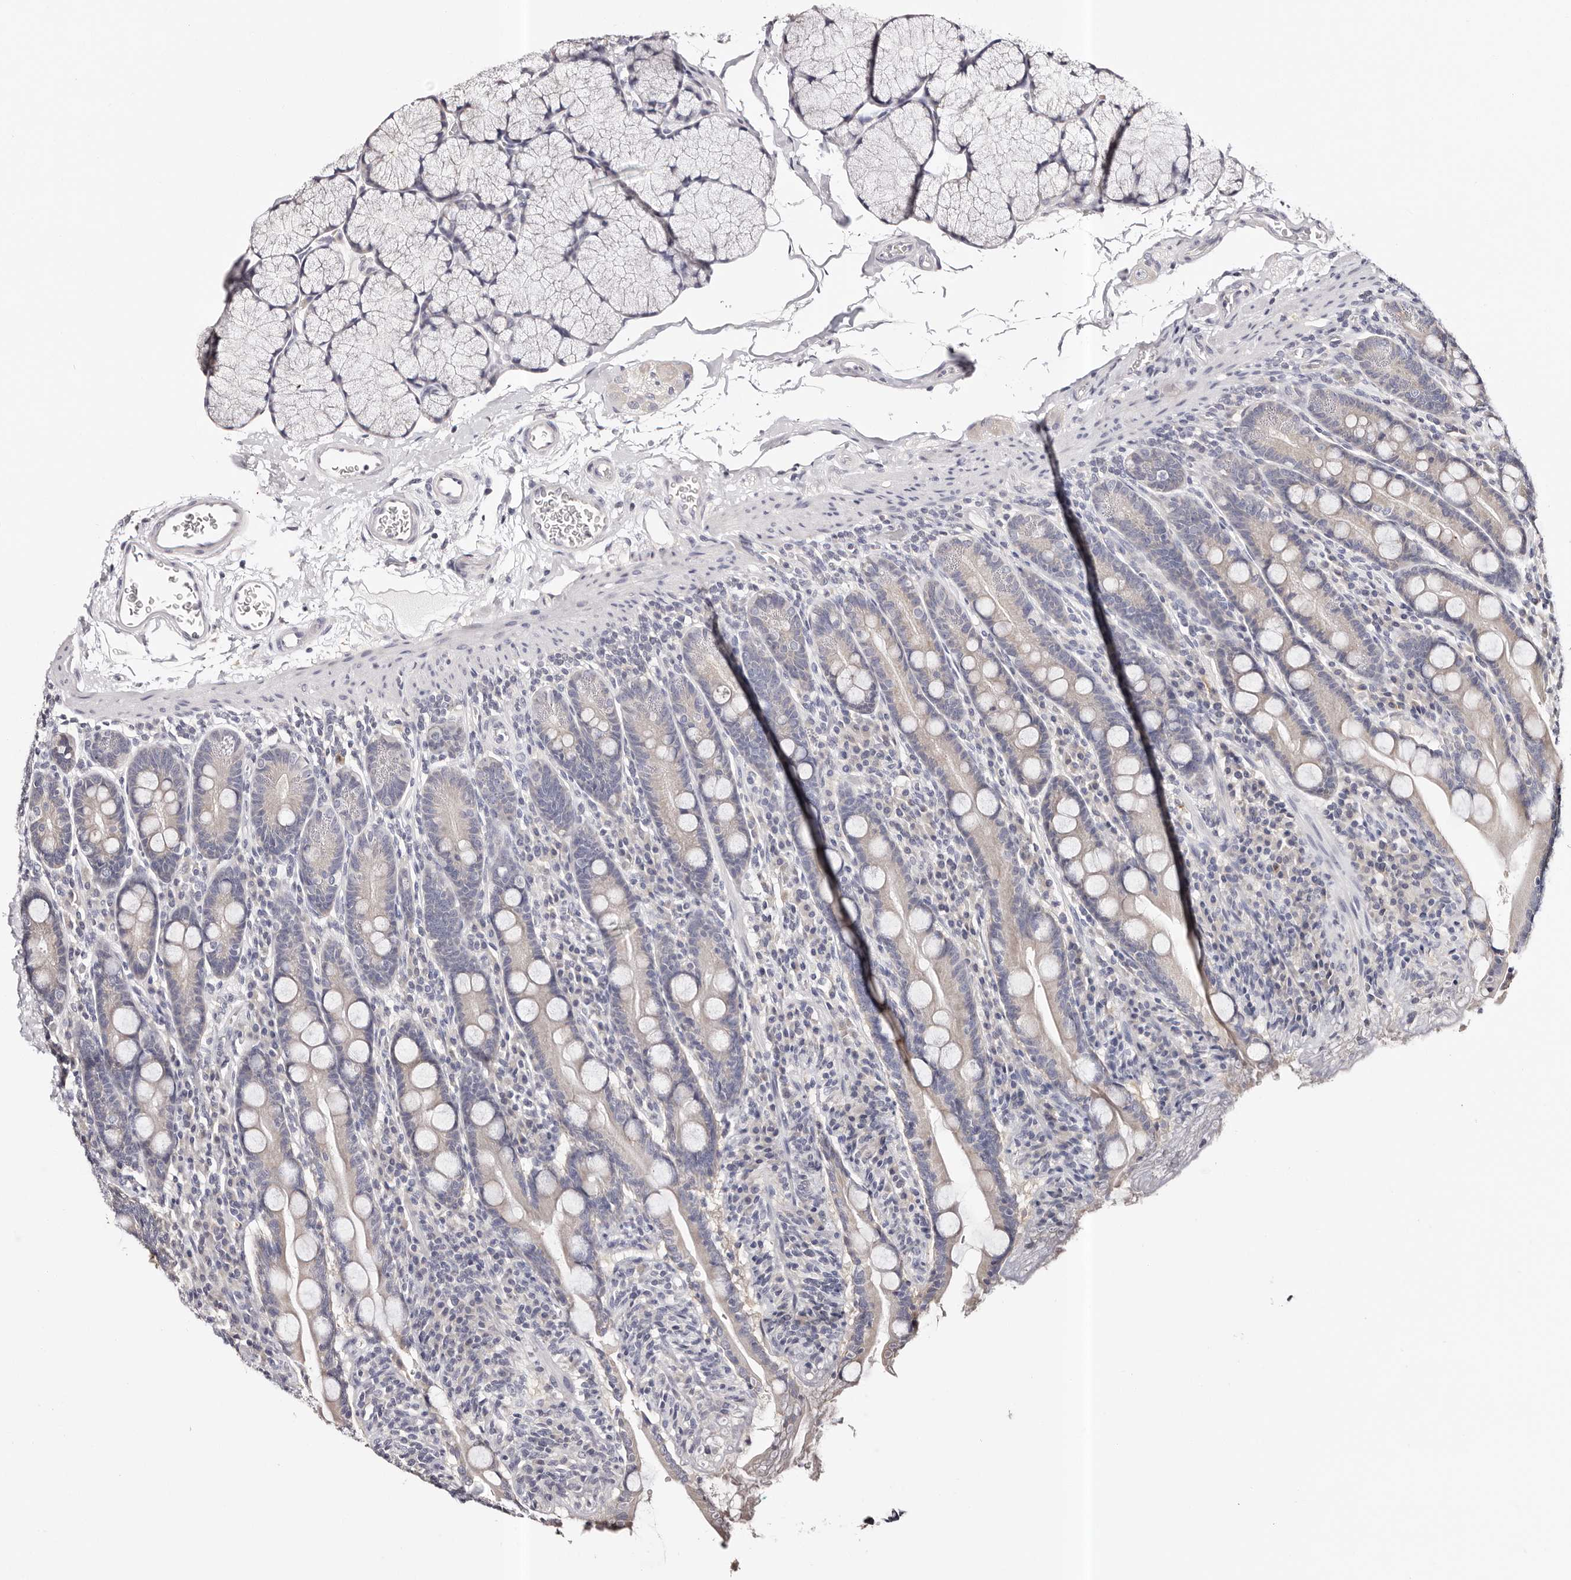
{"staining": {"intensity": "weak", "quantity": "<25%", "location": "cytoplasmic/membranous"}, "tissue": "duodenum", "cell_type": "Glandular cells", "image_type": "normal", "snomed": [{"axis": "morphology", "description": "Normal tissue, NOS"}, {"axis": "topography", "description": "Duodenum"}], "caption": "Immunohistochemistry image of benign duodenum: human duodenum stained with DAB shows no significant protein positivity in glandular cells. (Stains: DAB IHC with hematoxylin counter stain, Microscopy: brightfield microscopy at high magnification).", "gene": "ROM1", "patient": {"sex": "male", "age": 35}}